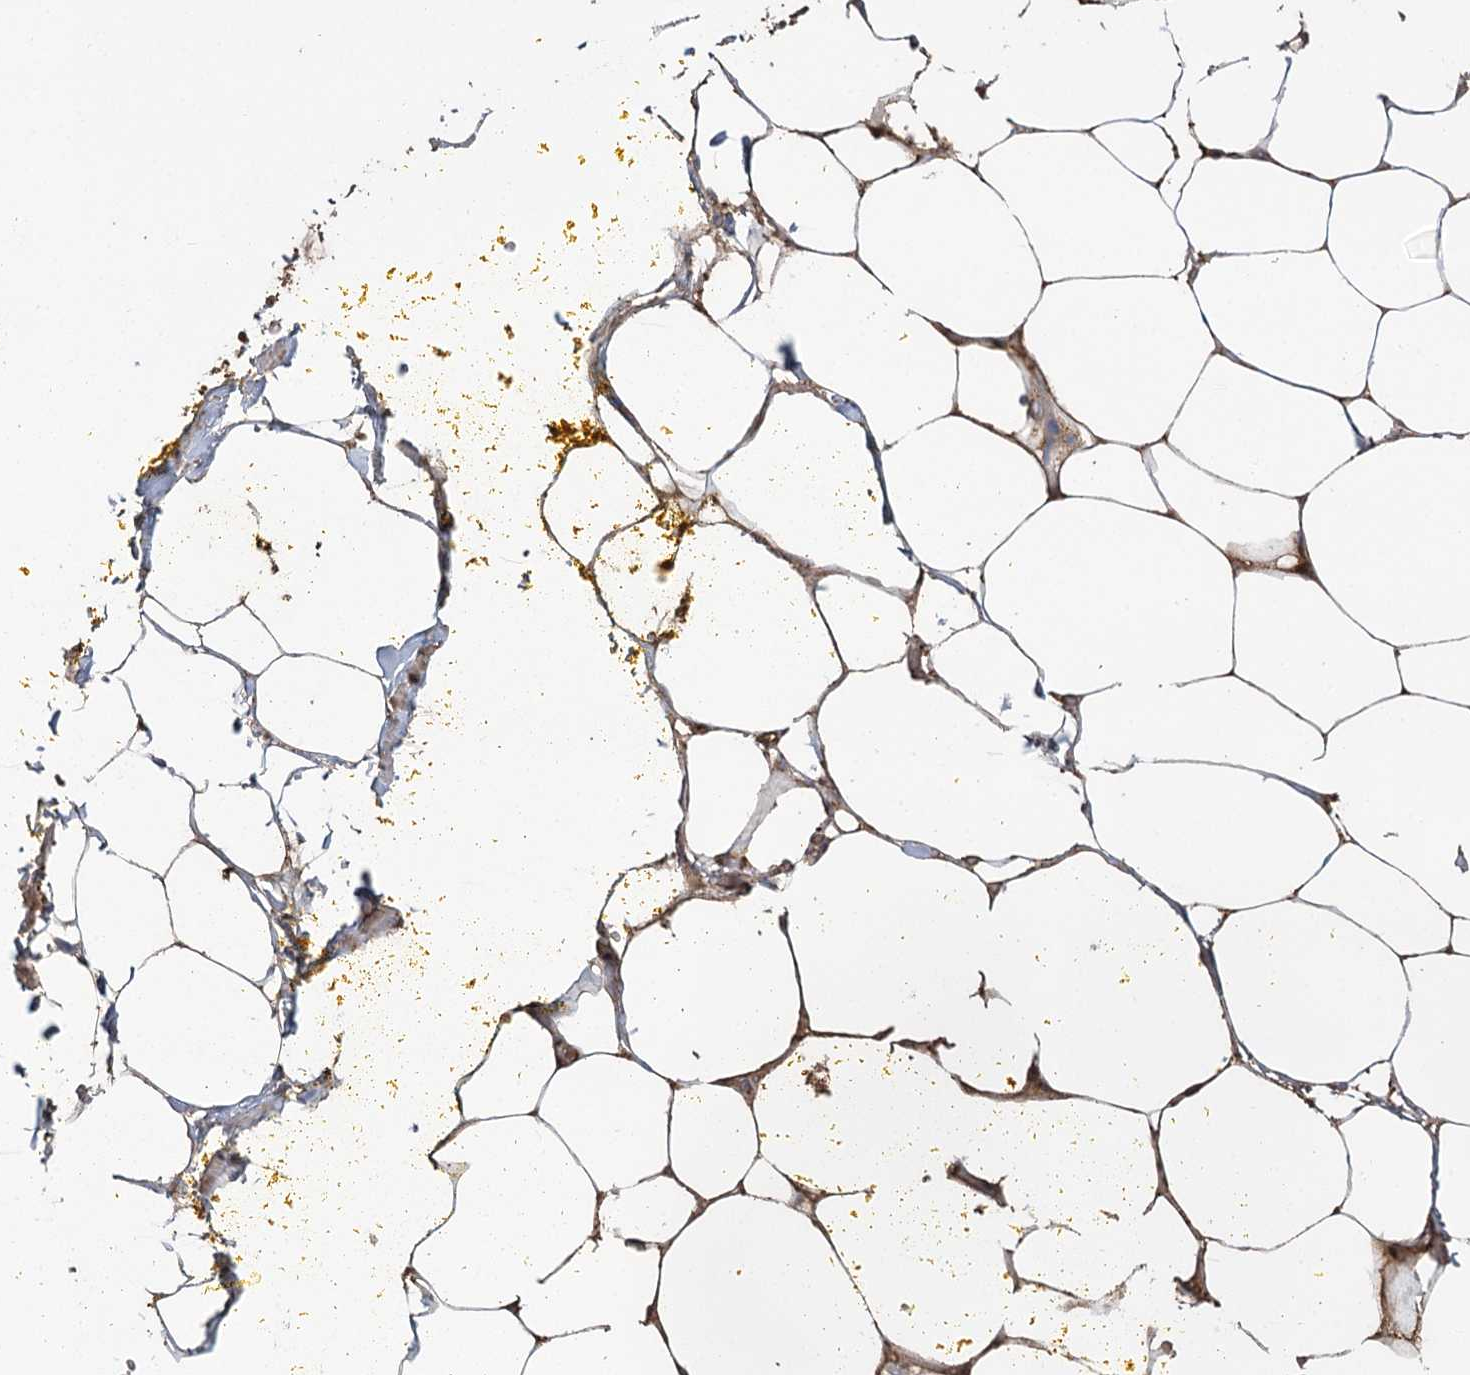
{"staining": {"intensity": "strong", "quantity": ">75%", "location": "cytoplasmic/membranous,nuclear"}, "tissue": "adipose tissue", "cell_type": "Adipocytes", "image_type": "normal", "snomed": [{"axis": "morphology", "description": "Normal tissue, NOS"}, {"axis": "morphology", "description": "Adenocarcinoma, Low grade"}, {"axis": "topography", "description": "Prostate"}, {"axis": "topography", "description": "Peripheral nerve tissue"}], "caption": "IHC staining of unremarkable adipose tissue, which shows high levels of strong cytoplasmic/membranous,nuclear expression in about >75% of adipocytes indicating strong cytoplasmic/membranous,nuclear protein staining. The staining was performed using DAB (3,3'-diaminobenzidine) (brown) for protein detection and nuclei were counterstained in hematoxylin (blue).", "gene": "PLCH1", "patient": {"sex": "male", "age": 63}}